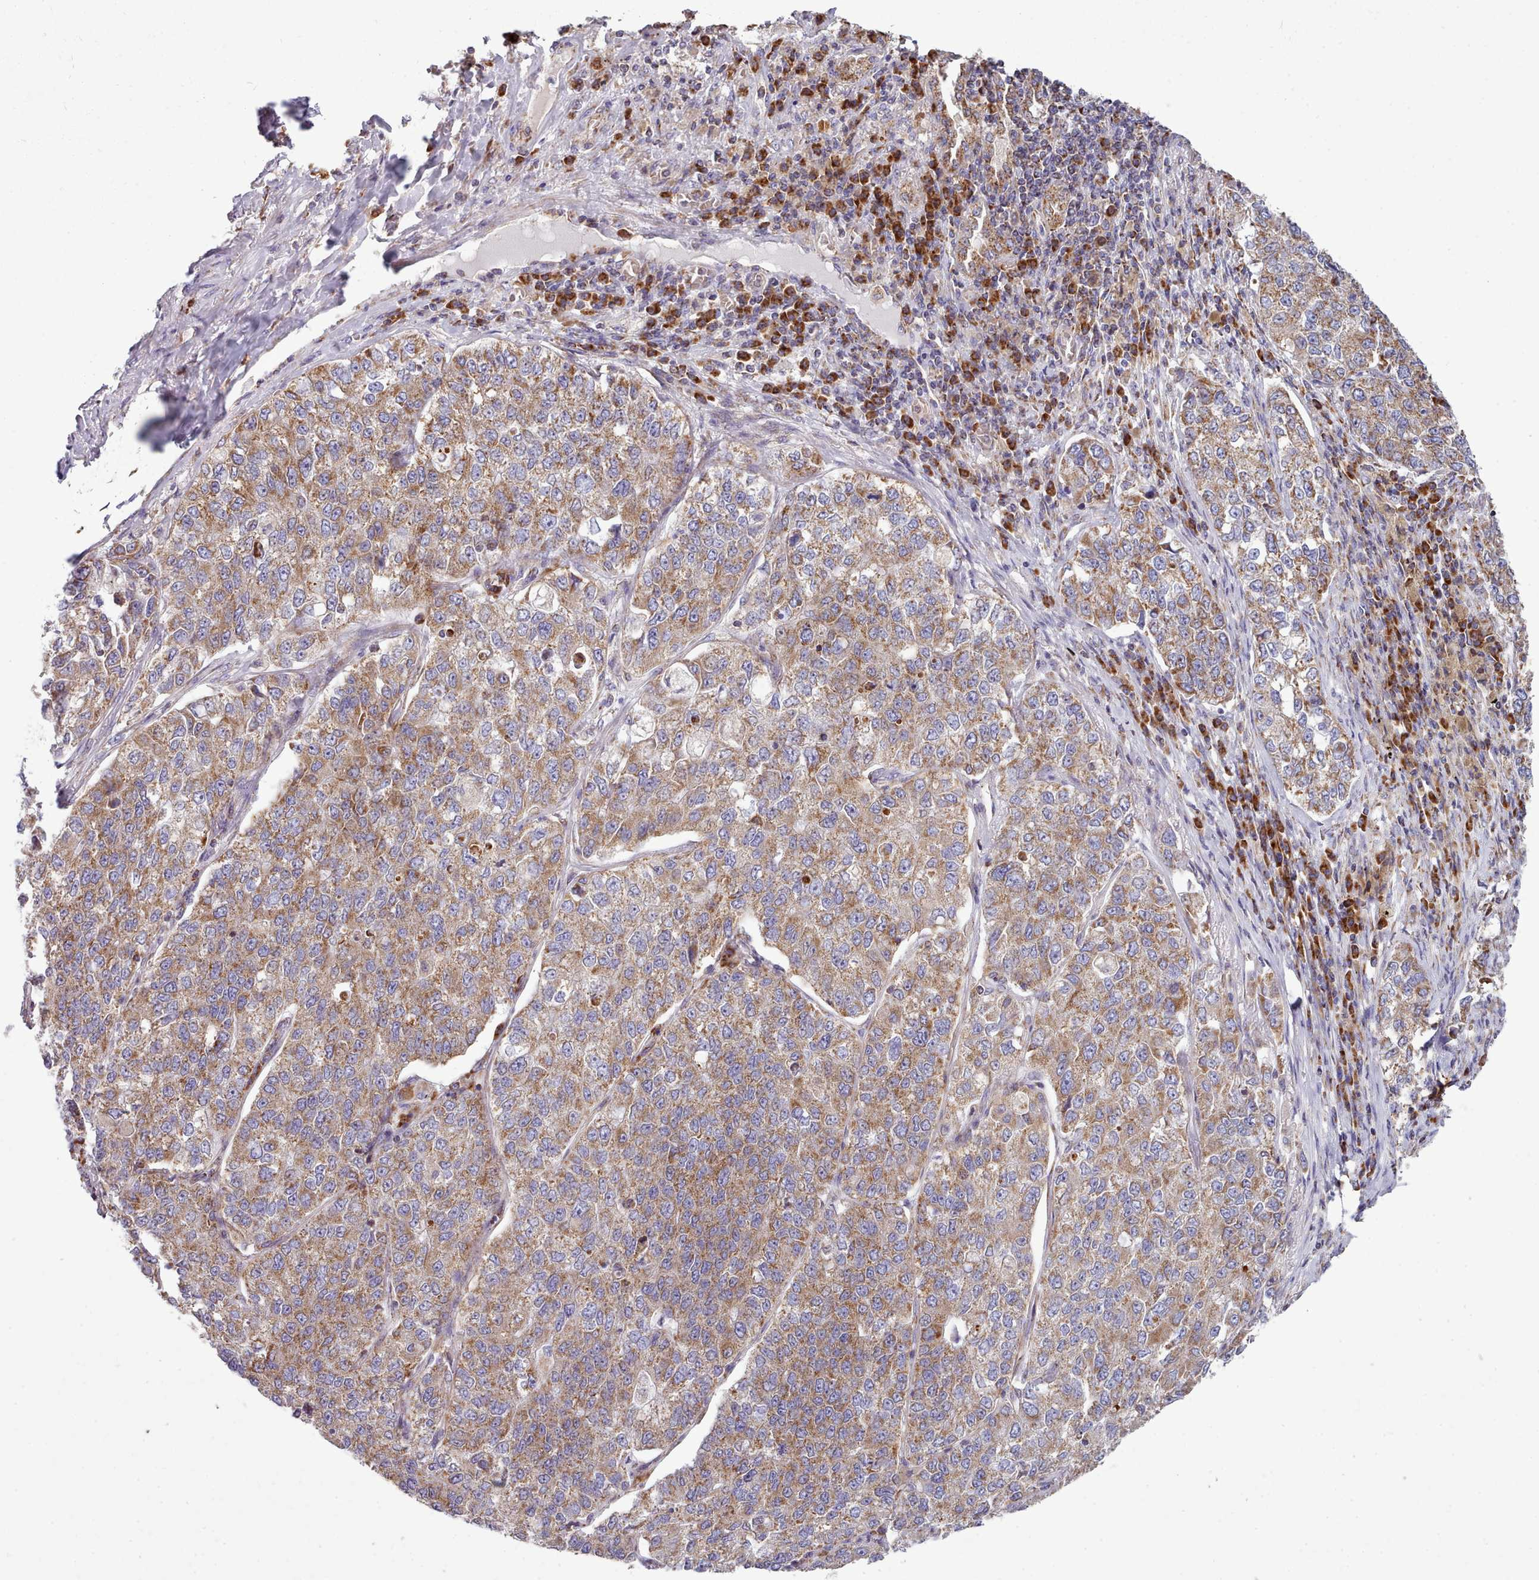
{"staining": {"intensity": "moderate", "quantity": ">75%", "location": "cytoplasmic/membranous"}, "tissue": "lung cancer", "cell_type": "Tumor cells", "image_type": "cancer", "snomed": [{"axis": "morphology", "description": "Adenocarcinoma, NOS"}, {"axis": "topography", "description": "Lung"}], "caption": "Adenocarcinoma (lung) stained with immunohistochemistry (IHC) exhibits moderate cytoplasmic/membranous staining in approximately >75% of tumor cells.", "gene": "SRP54", "patient": {"sex": "male", "age": 49}}